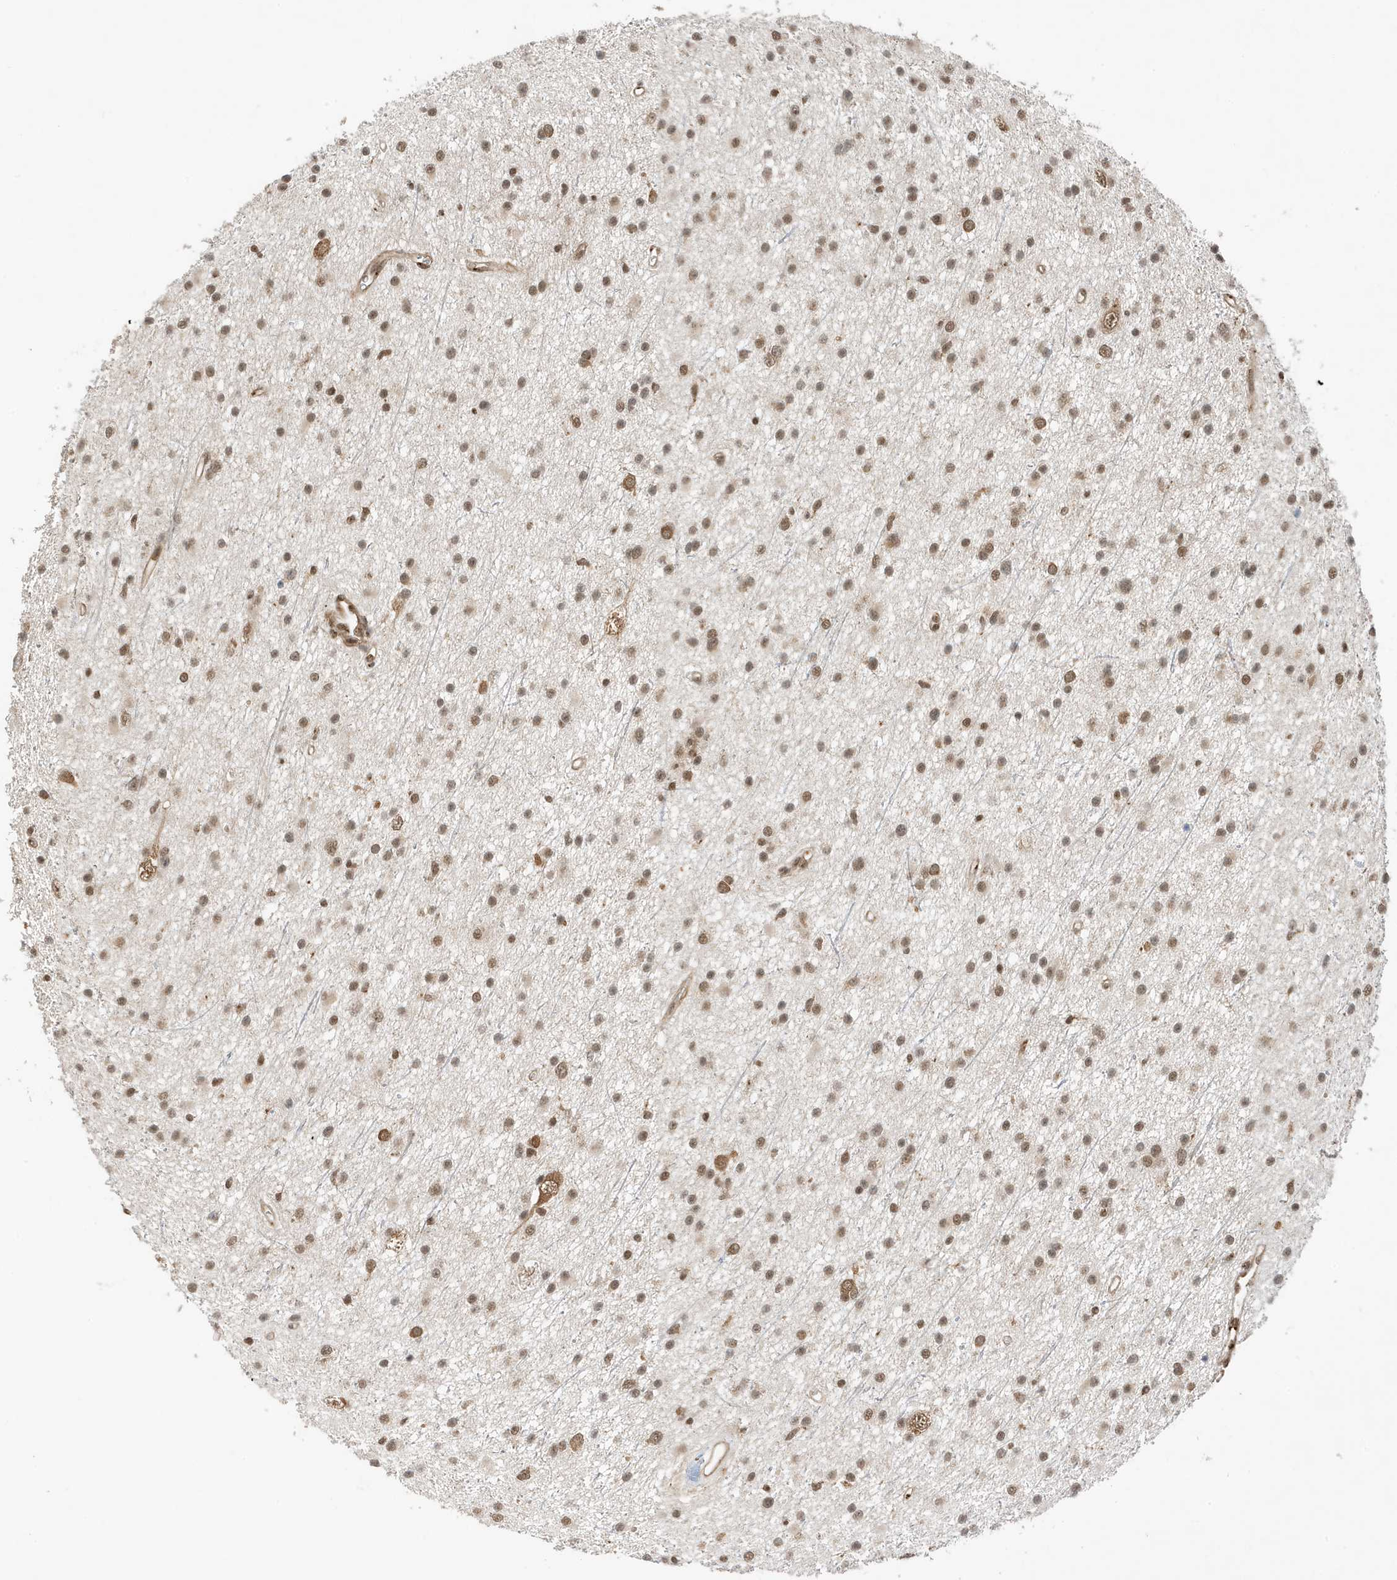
{"staining": {"intensity": "moderate", "quantity": "25%-75%", "location": "nuclear"}, "tissue": "glioma", "cell_type": "Tumor cells", "image_type": "cancer", "snomed": [{"axis": "morphology", "description": "Glioma, malignant, Low grade"}, {"axis": "topography", "description": "Cerebral cortex"}], "caption": "This is a histology image of immunohistochemistry (IHC) staining of glioma, which shows moderate positivity in the nuclear of tumor cells.", "gene": "MAST3", "patient": {"sex": "female", "age": 39}}